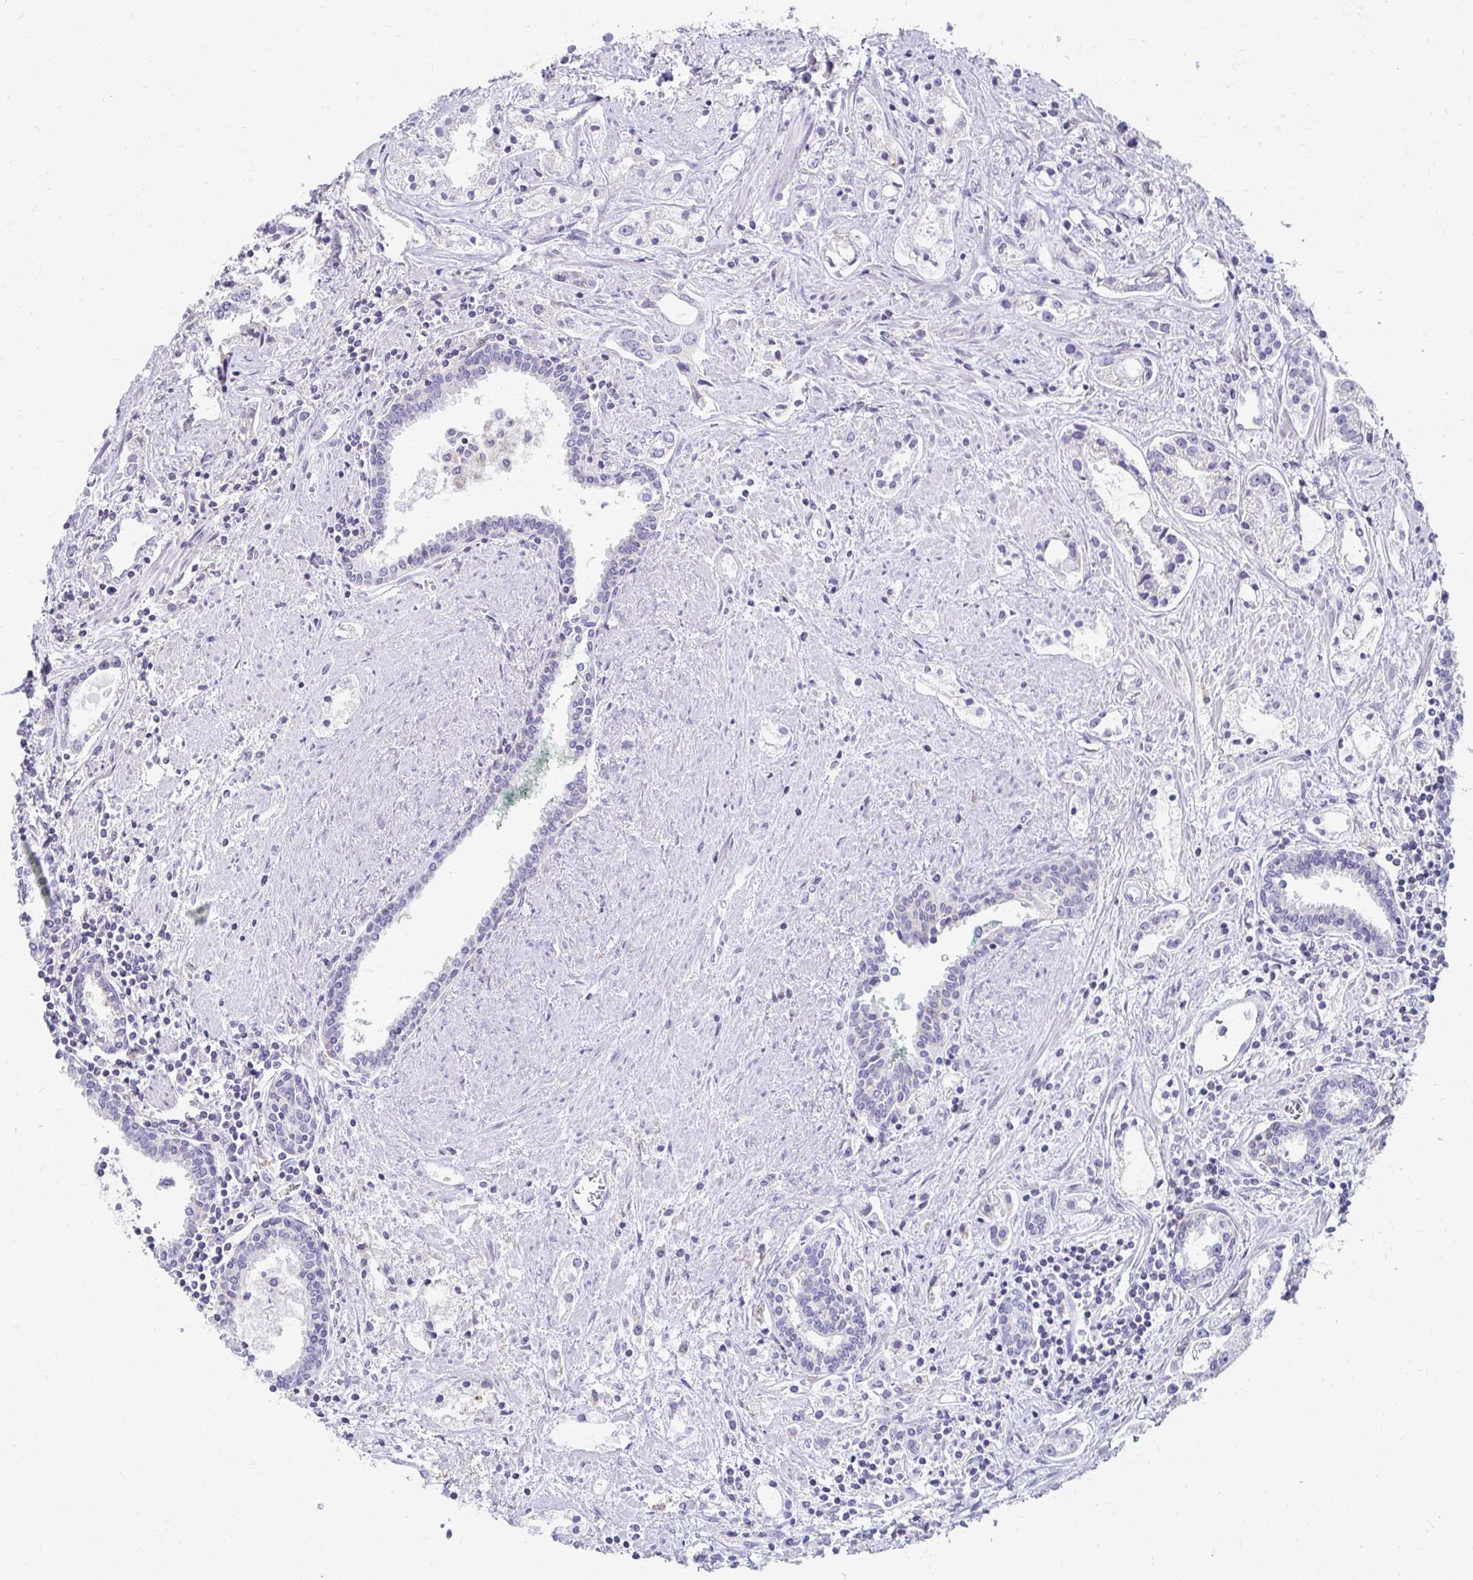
{"staining": {"intensity": "negative", "quantity": "none", "location": "none"}, "tissue": "prostate cancer", "cell_type": "Tumor cells", "image_type": "cancer", "snomed": [{"axis": "morphology", "description": "Adenocarcinoma, Medium grade"}, {"axis": "topography", "description": "Prostate"}], "caption": "Histopathology image shows no significant protein positivity in tumor cells of prostate cancer. (Brightfield microscopy of DAB immunohistochemistry at high magnification).", "gene": "FCGR2B", "patient": {"sex": "male", "age": 57}}